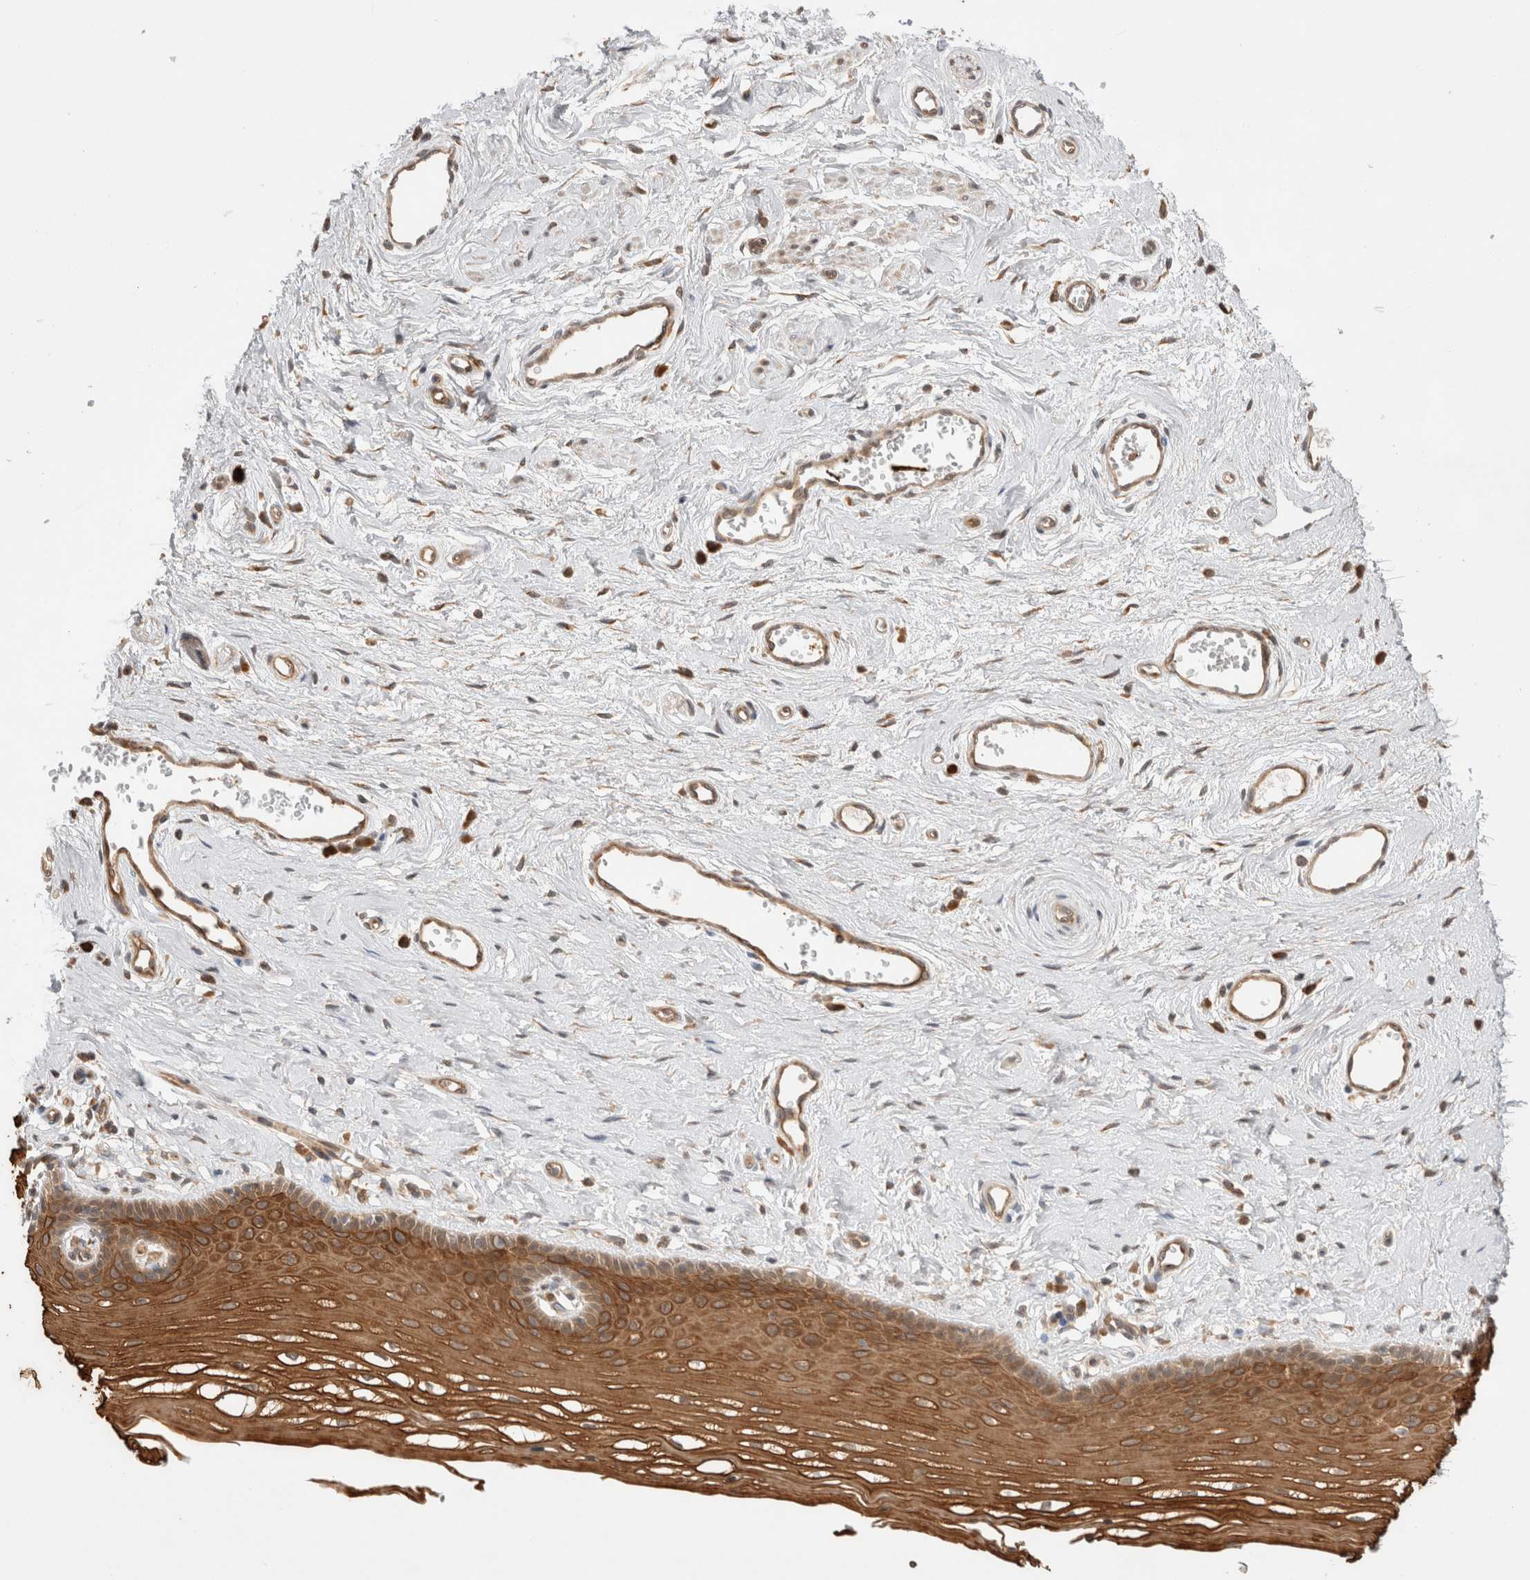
{"staining": {"intensity": "strong", "quantity": ">75%", "location": "cytoplasmic/membranous"}, "tissue": "vagina", "cell_type": "Squamous epithelial cells", "image_type": "normal", "snomed": [{"axis": "morphology", "description": "Normal tissue, NOS"}, {"axis": "topography", "description": "Vagina"}], "caption": "Immunohistochemistry (IHC) micrograph of unremarkable human vagina stained for a protein (brown), which shows high levels of strong cytoplasmic/membranous staining in approximately >75% of squamous epithelial cells.", "gene": "VPS28", "patient": {"sex": "female", "age": 46}}